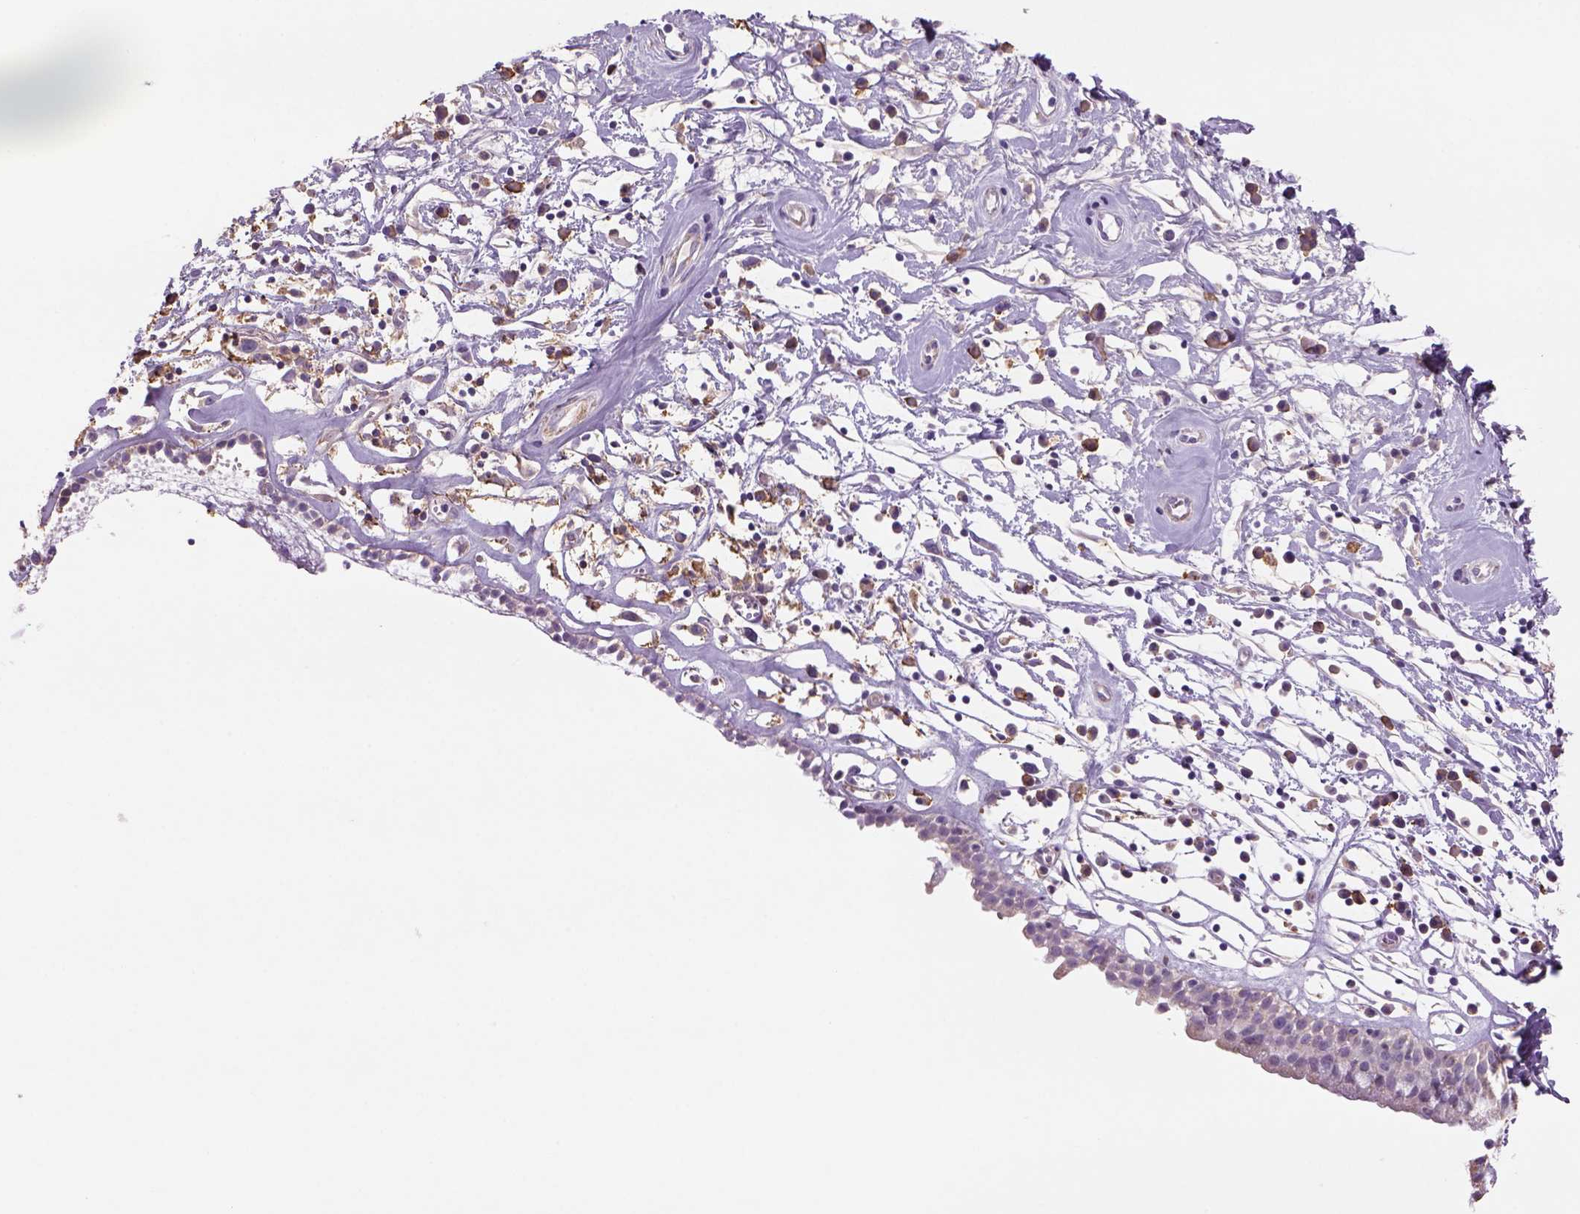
{"staining": {"intensity": "negative", "quantity": "none", "location": "none"}, "tissue": "nasopharynx", "cell_type": "Respiratory epithelial cells", "image_type": "normal", "snomed": [{"axis": "morphology", "description": "Normal tissue, NOS"}, {"axis": "topography", "description": "Nasopharynx"}], "caption": "Immunohistochemical staining of normal nasopharynx shows no significant staining in respiratory epithelial cells. Brightfield microscopy of immunohistochemistry stained with DAB (brown) and hematoxylin (blue), captured at high magnification.", "gene": "NAALAD2", "patient": {"sex": "male", "age": 77}}